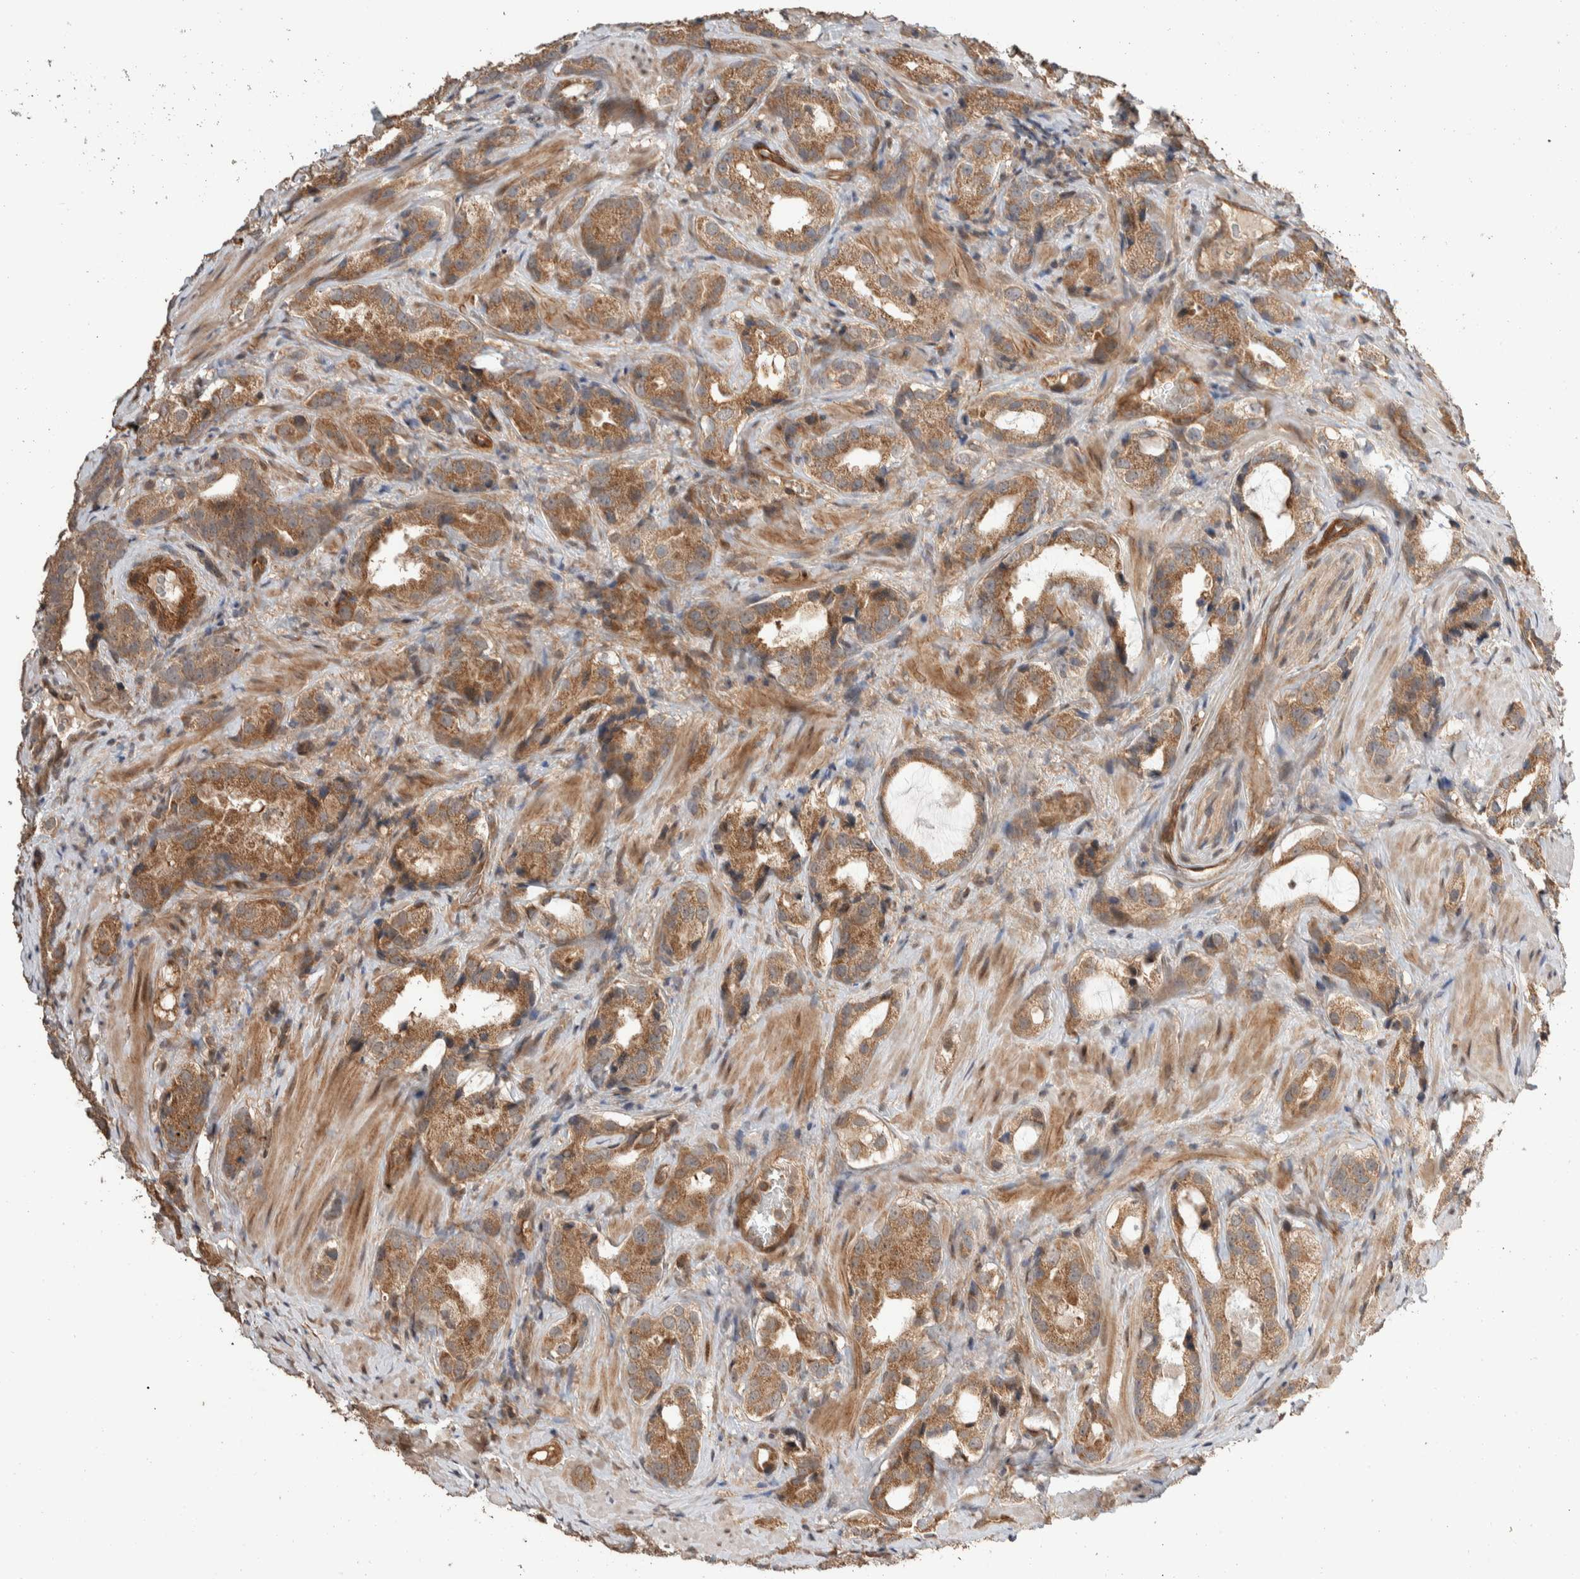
{"staining": {"intensity": "moderate", "quantity": ">75%", "location": "cytoplasmic/membranous"}, "tissue": "prostate cancer", "cell_type": "Tumor cells", "image_type": "cancer", "snomed": [{"axis": "morphology", "description": "Adenocarcinoma, High grade"}, {"axis": "topography", "description": "Prostate"}], "caption": "Prostate high-grade adenocarcinoma stained with DAB immunohistochemistry reveals medium levels of moderate cytoplasmic/membranous positivity in approximately >75% of tumor cells.", "gene": "ERC1", "patient": {"sex": "male", "age": 63}}